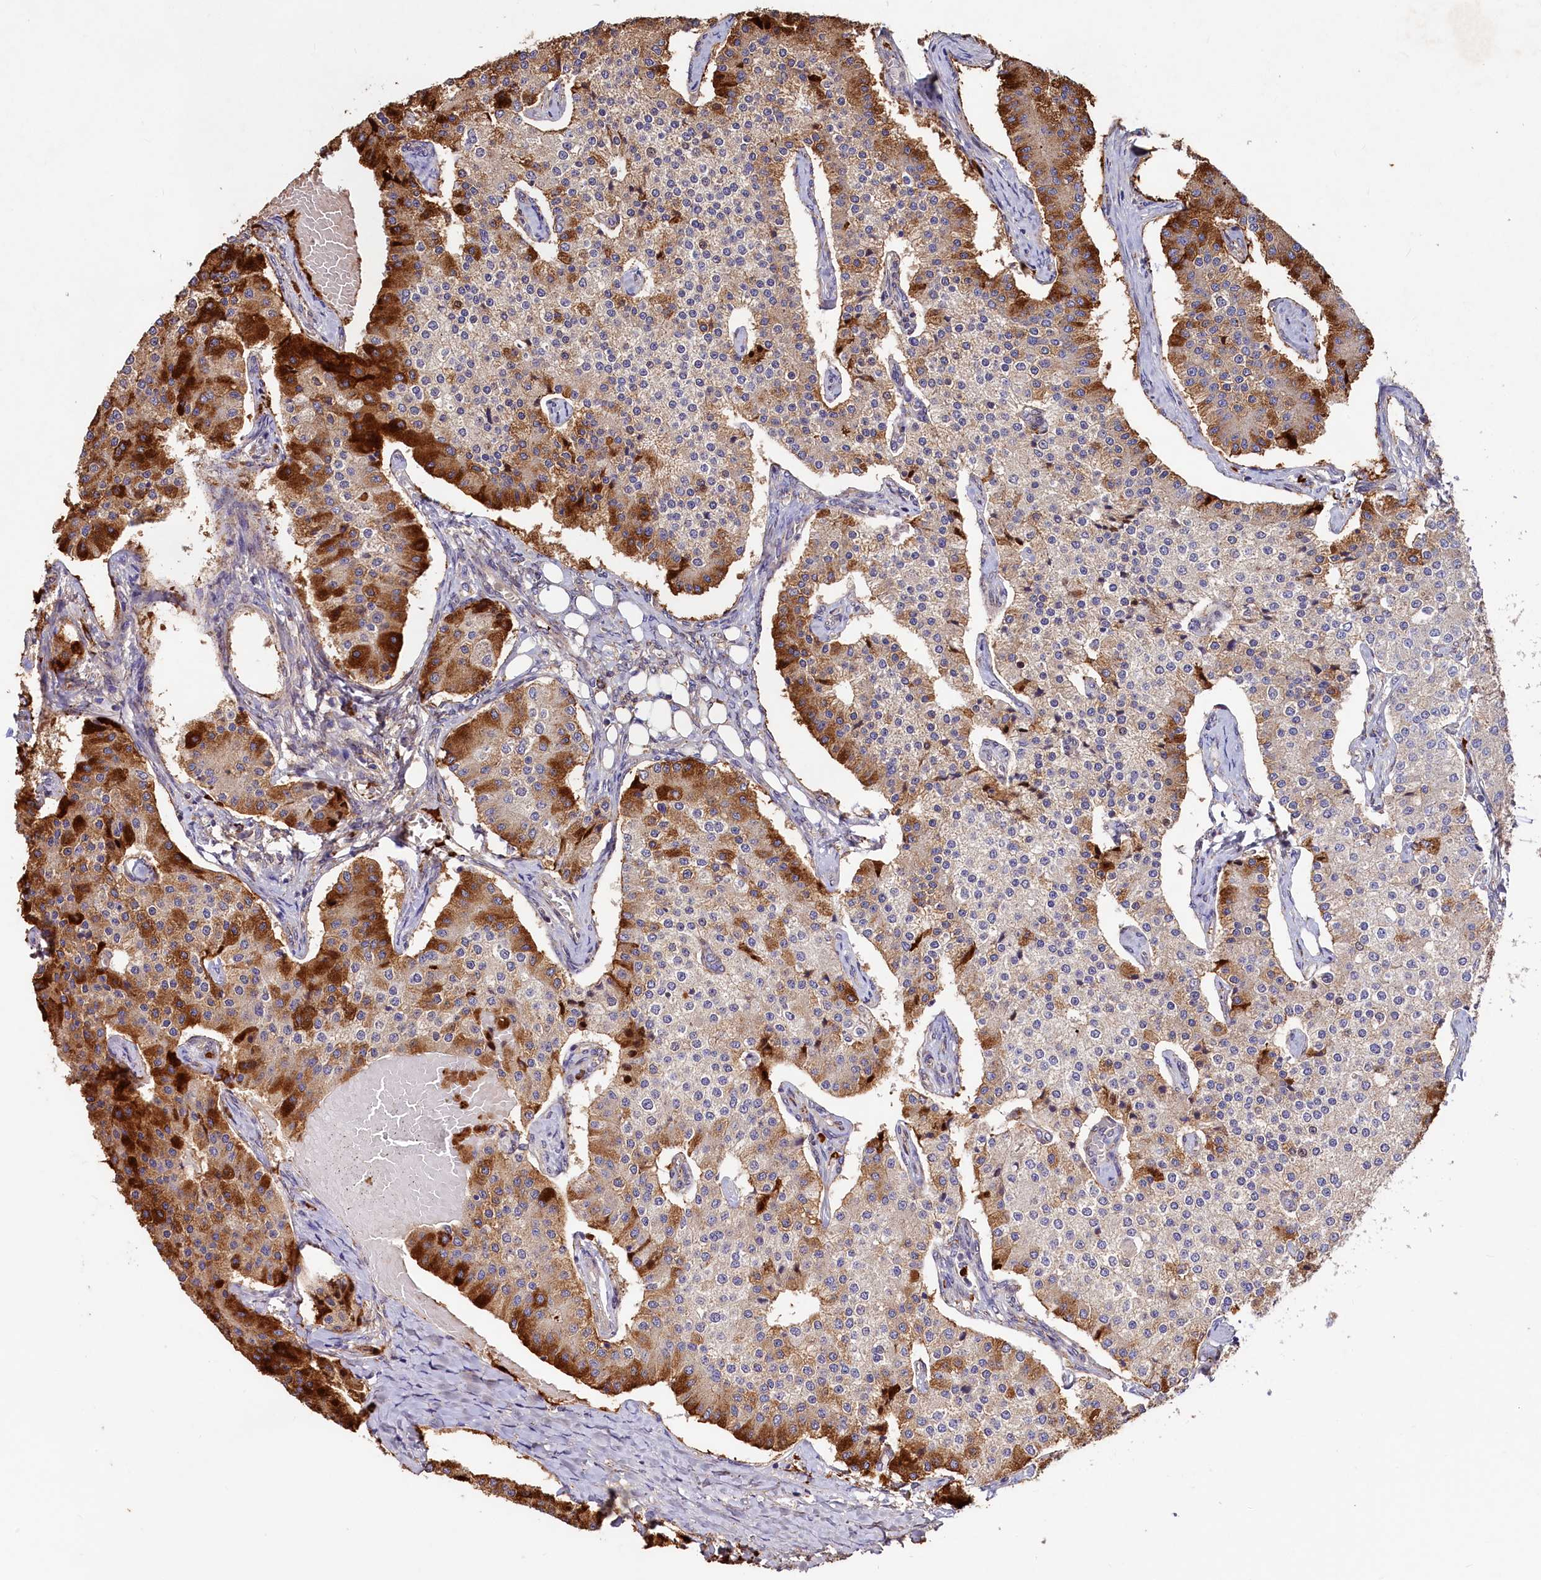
{"staining": {"intensity": "strong", "quantity": "25%-75%", "location": "cytoplasmic/membranous"}, "tissue": "carcinoid", "cell_type": "Tumor cells", "image_type": "cancer", "snomed": [{"axis": "morphology", "description": "Carcinoid, malignant, NOS"}, {"axis": "topography", "description": "Colon"}], "caption": "Protein expression by immunohistochemistry (IHC) demonstrates strong cytoplasmic/membranous staining in approximately 25%-75% of tumor cells in carcinoid (malignant). (Stains: DAB (3,3'-diaminobenzidine) in brown, nuclei in blue, Microscopy: brightfield microscopy at high magnification).", "gene": "C5orf15", "patient": {"sex": "female", "age": 52}}